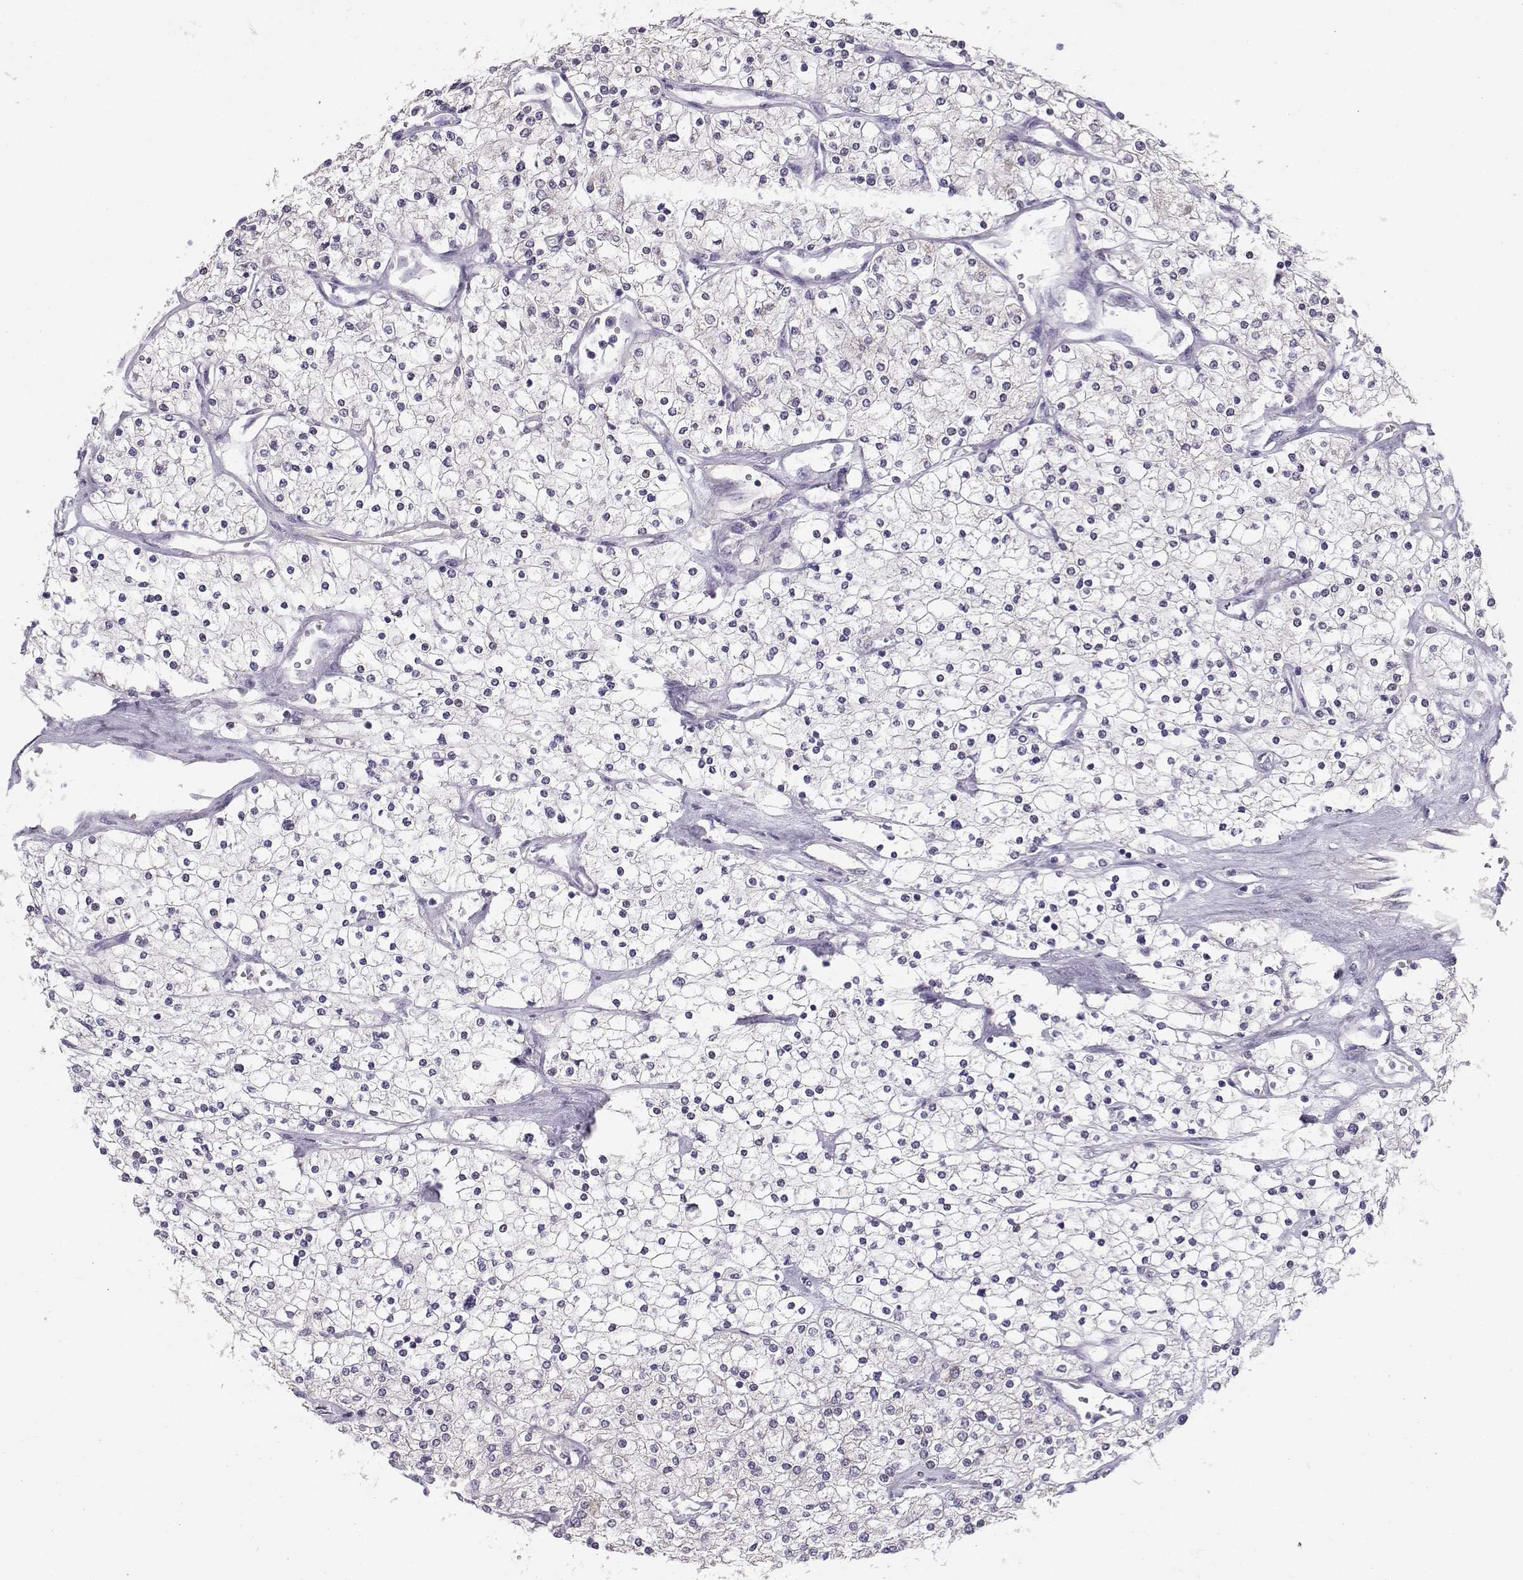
{"staining": {"intensity": "negative", "quantity": "none", "location": "none"}, "tissue": "renal cancer", "cell_type": "Tumor cells", "image_type": "cancer", "snomed": [{"axis": "morphology", "description": "Adenocarcinoma, NOS"}, {"axis": "topography", "description": "Kidney"}], "caption": "IHC of human renal adenocarcinoma shows no expression in tumor cells. (Stains: DAB (3,3'-diaminobenzidine) immunohistochemistry (IHC) with hematoxylin counter stain, Microscopy: brightfield microscopy at high magnification).", "gene": "DNAAF1", "patient": {"sex": "male", "age": 80}}